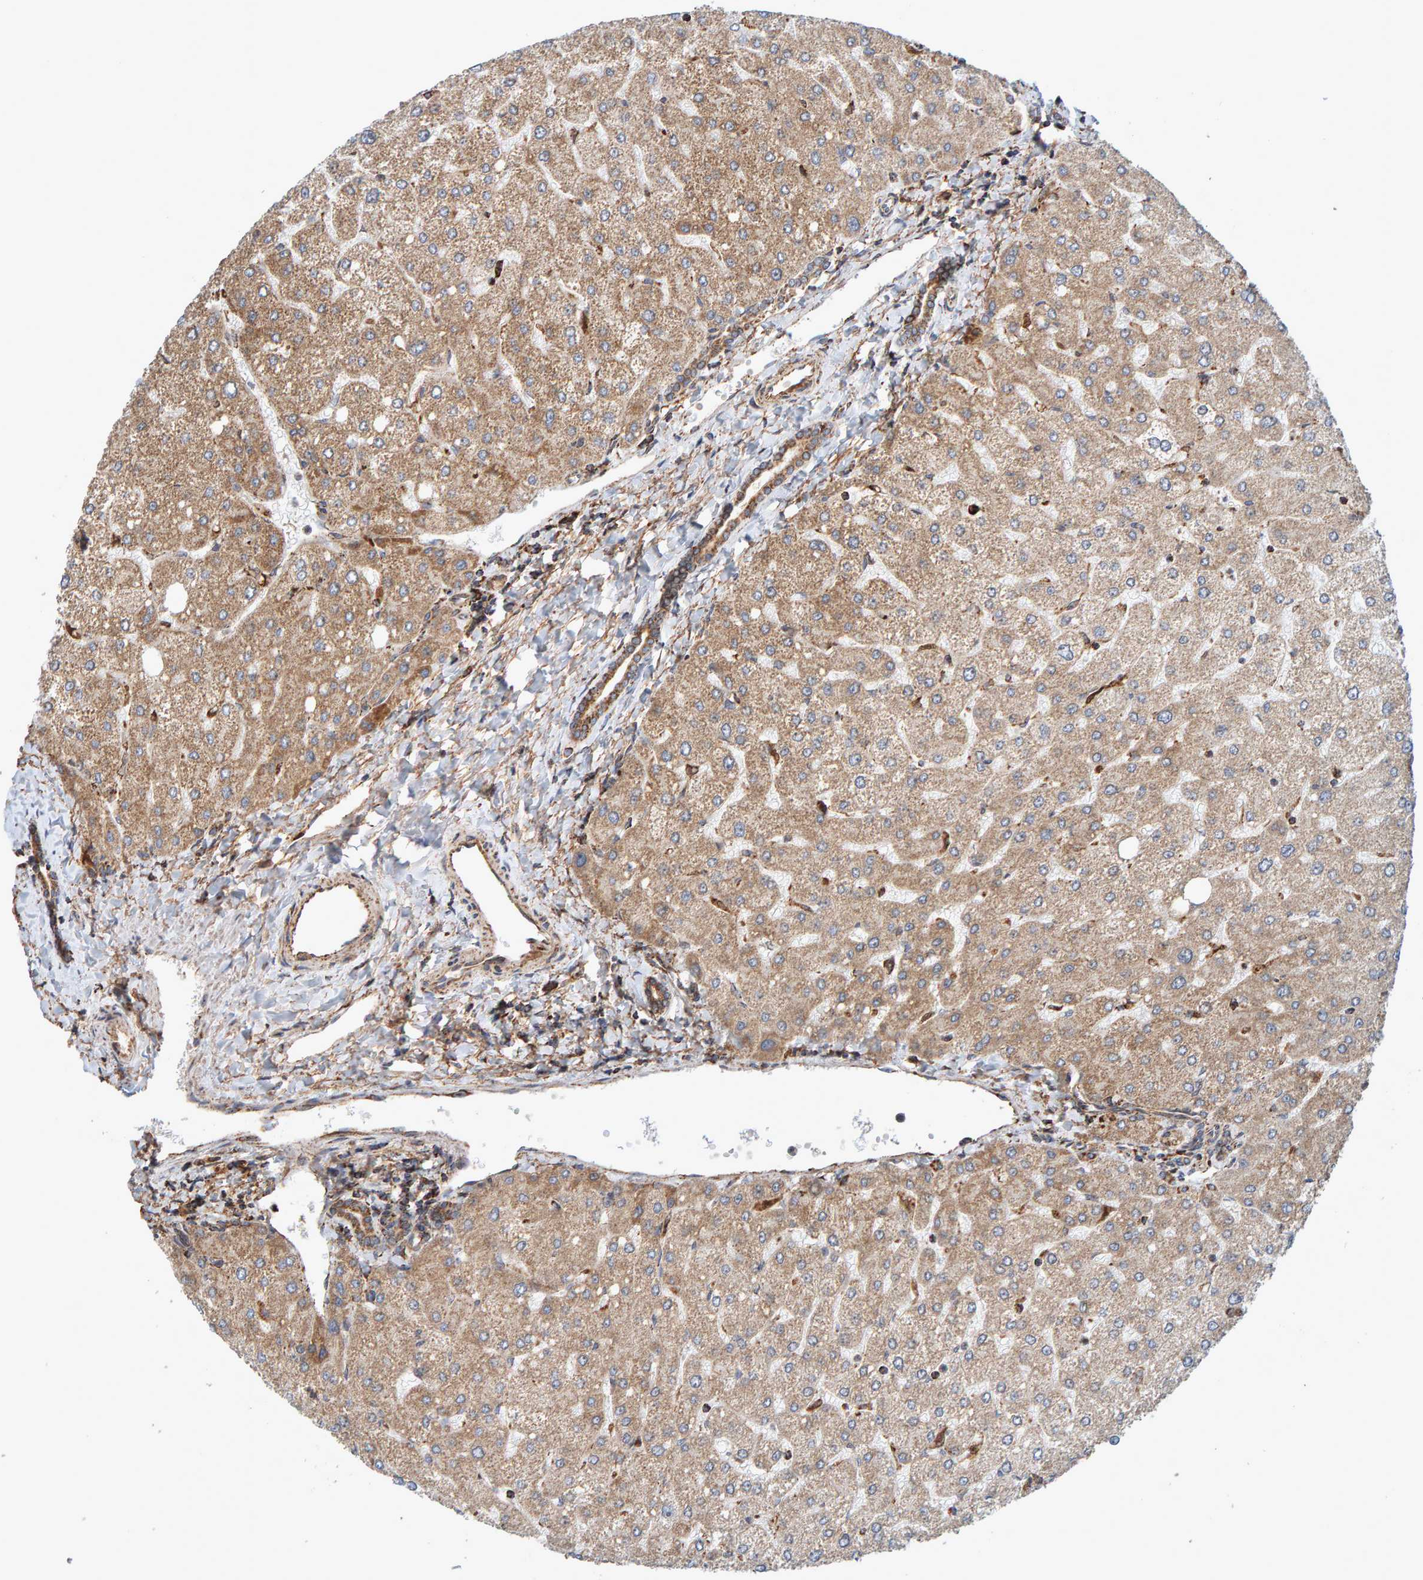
{"staining": {"intensity": "moderate", "quantity": ">75%", "location": "cytoplasmic/membranous"}, "tissue": "liver", "cell_type": "Cholangiocytes", "image_type": "normal", "snomed": [{"axis": "morphology", "description": "Normal tissue, NOS"}, {"axis": "topography", "description": "Liver"}], "caption": "A medium amount of moderate cytoplasmic/membranous positivity is identified in approximately >75% of cholangiocytes in normal liver. (Stains: DAB (3,3'-diaminobenzidine) in brown, nuclei in blue, Microscopy: brightfield microscopy at high magnification).", "gene": "MRPL45", "patient": {"sex": "male", "age": 55}}